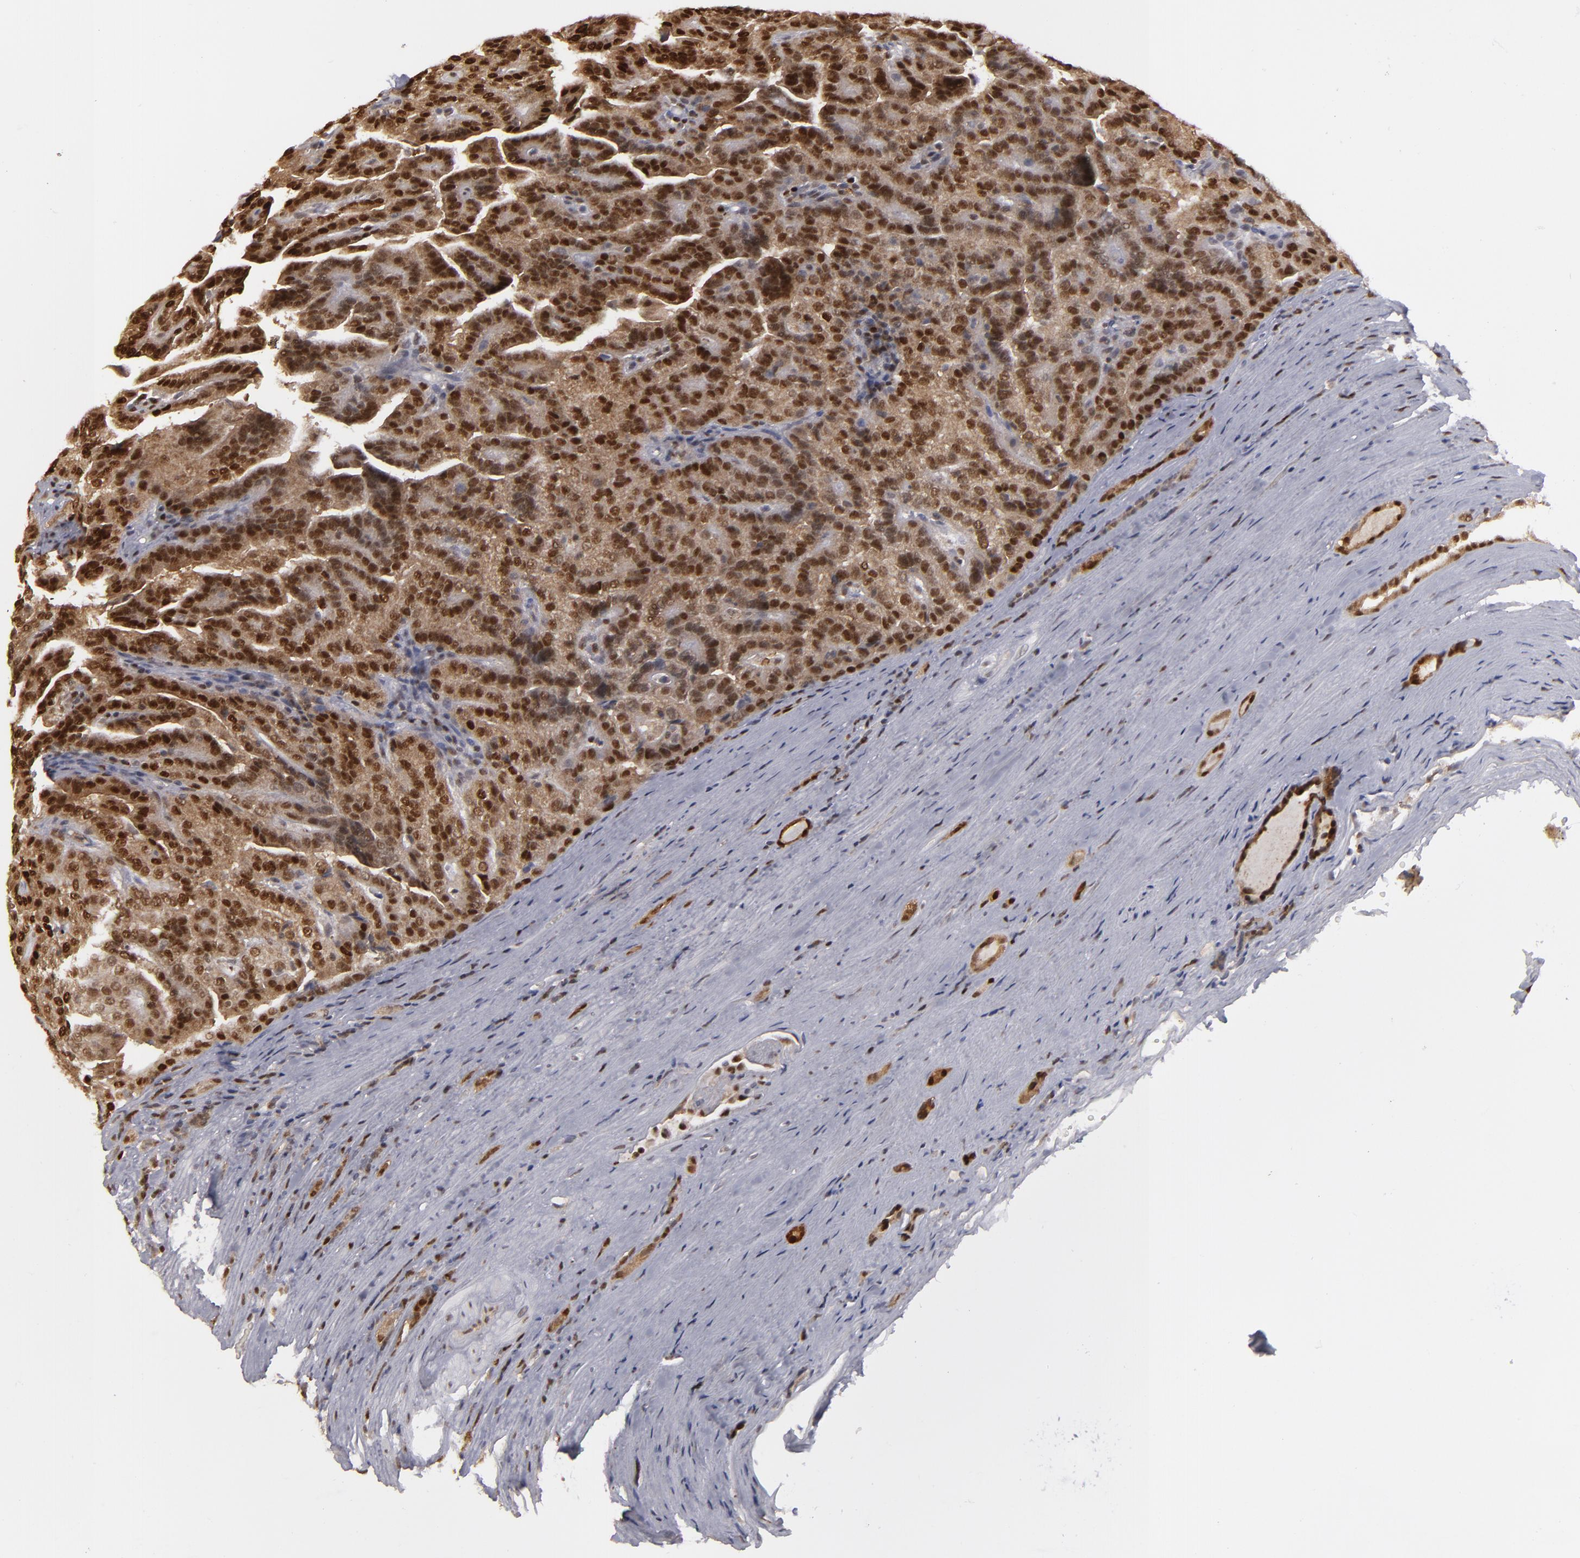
{"staining": {"intensity": "moderate", "quantity": ">75%", "location": "cytoplasmic/membranous,nuclear"}, "tissue": "renal cancer", "cell_type": "Tumor cells", "image_type": "cancer", "snomed": [{"axis": "morphology", "description": "Adenocarcinoma, NOS"}, {"axis": "topography", "description": "Kidney"}], "caption": "The histopathology image exhibits a brown stain indicating the presence of a protein in the cytoplasmic/membranous and nuclear of tumor cells in renal cancer (adenocarcinoma).", "gene": "GSR", "patient": {"sex": "male", "age": 61}}